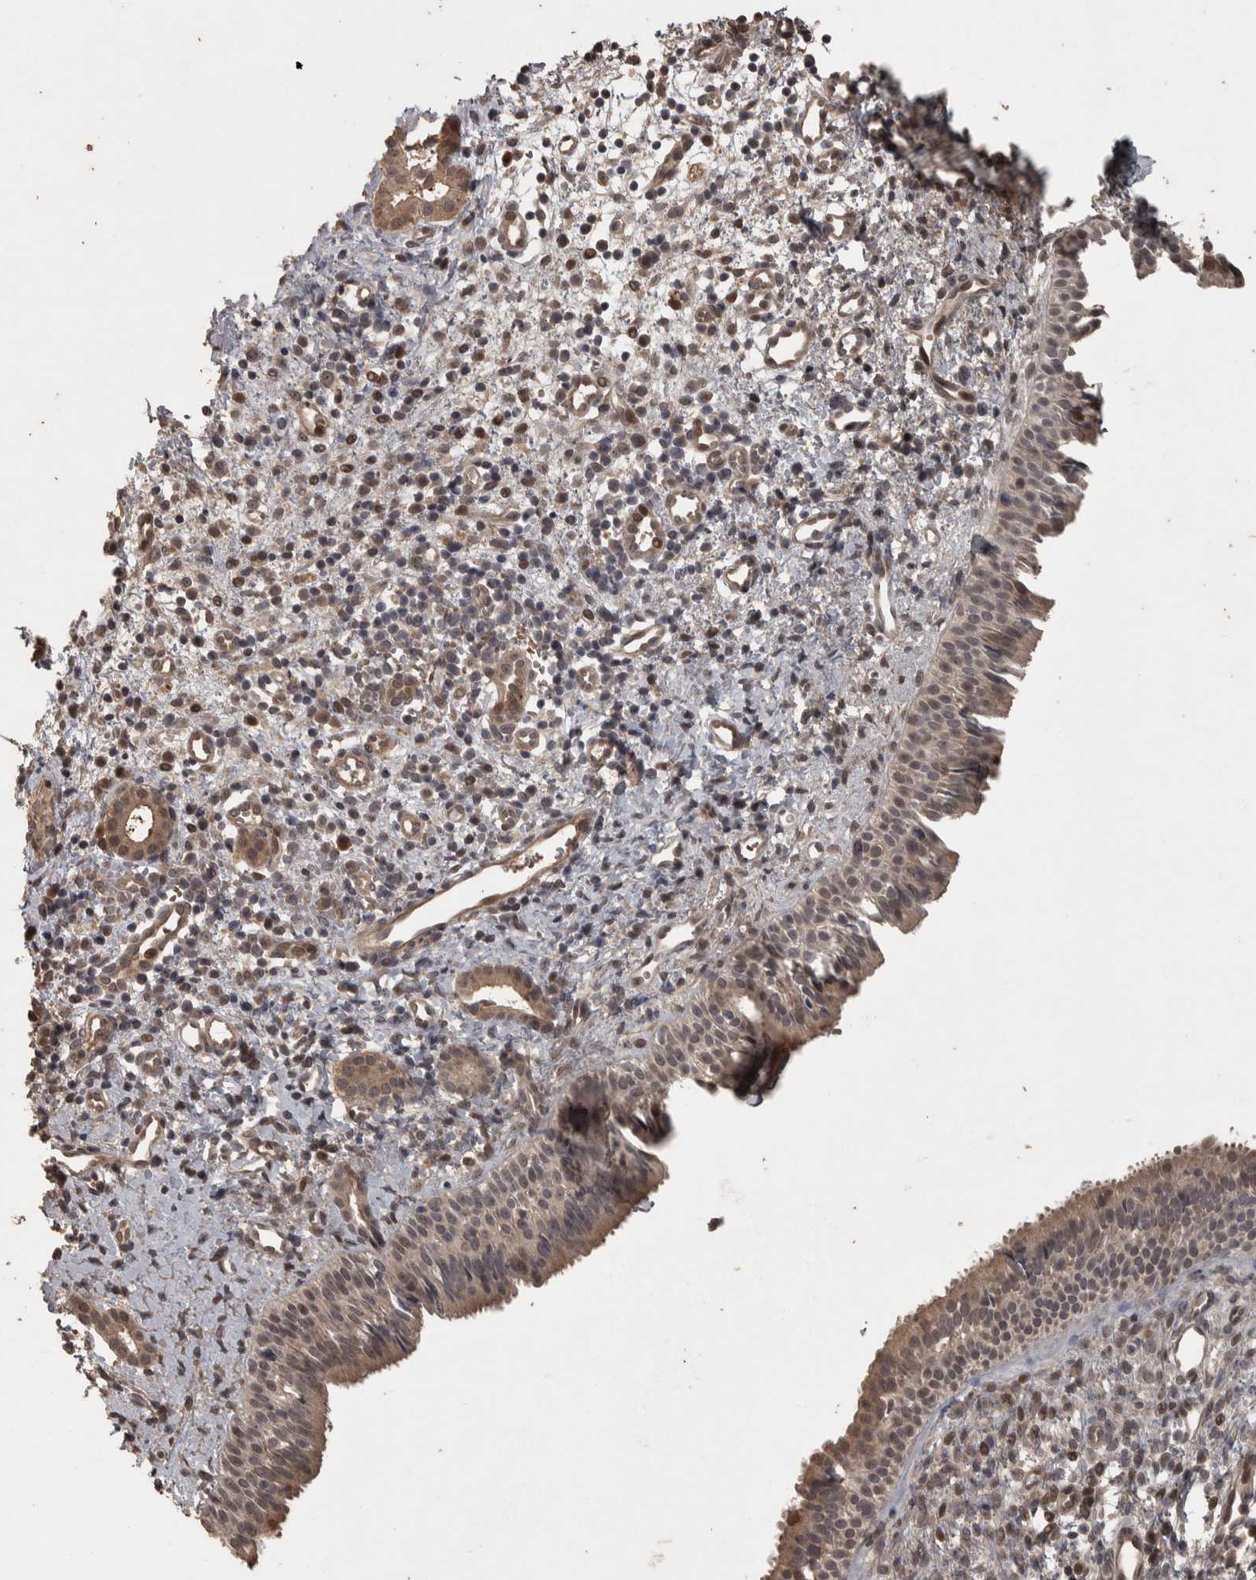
{"staining": {"intensity": "moderate", "quantity": "25%-75%", "location": "cytoplasmic/membranous"}, "tissue": "nasopharynx", "cell_type": "Respiratory epithelial cells", "image_type": "normal", "snomed": [{"axis": "morphology", "description": "Normal tissue, NOS"}, {"axis": "topography", "description": "Nasopharynx"}], "caption": "Brown immunohistochemical staining in unremarkable human nasopharynx demonstrates moderate cytoplasmic/membranous staining in approximately 25%-75% of respiratory epithelial cells. Ihc stains the protein in brown and the nuclei are stained blue.", "gene": "ACO1", "patient": {"sex": "male", "age": 22}}